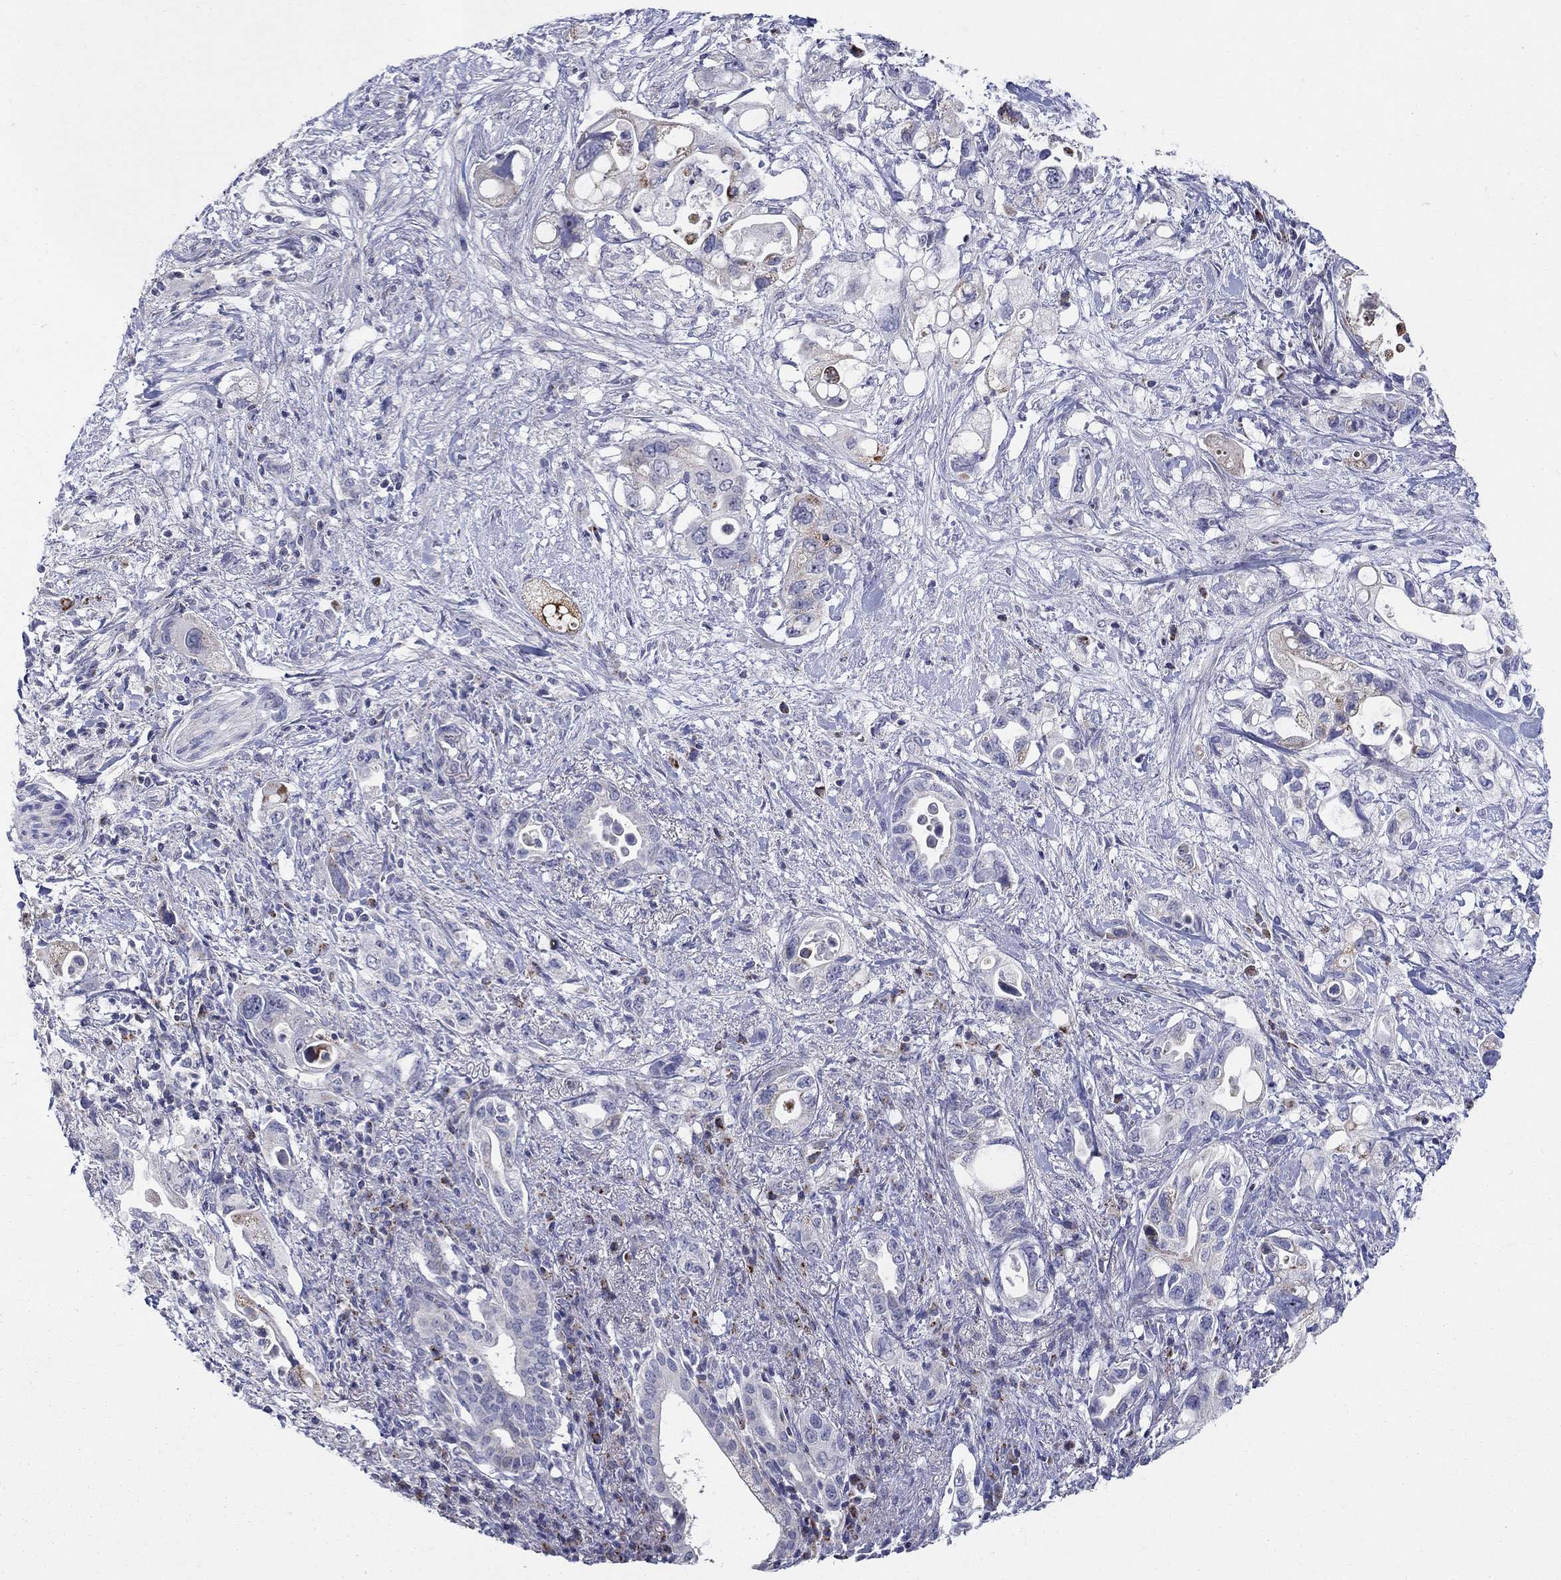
{"staining": {"intensity": "strong", "quantity": "25%-75%", "location": "cytoplasmic/membranous"}, "tissue": "pancreatic cancer", "cell_type": "Tumor cells", "image_type": "cancer", "snomed": [{"axis": "morphology", "description": "Adenocarcinoma, NOS"}, {"axis": "topography", "description": "Pancreas"}], "caption": "Strong cytoplasmic/membranous protein expression is seen in approximately 25%-75% of tumor cells in pancreatic adenocarcinoma.", "gene": "HMX2", "patient": {"sex": "female", "age": 72}}